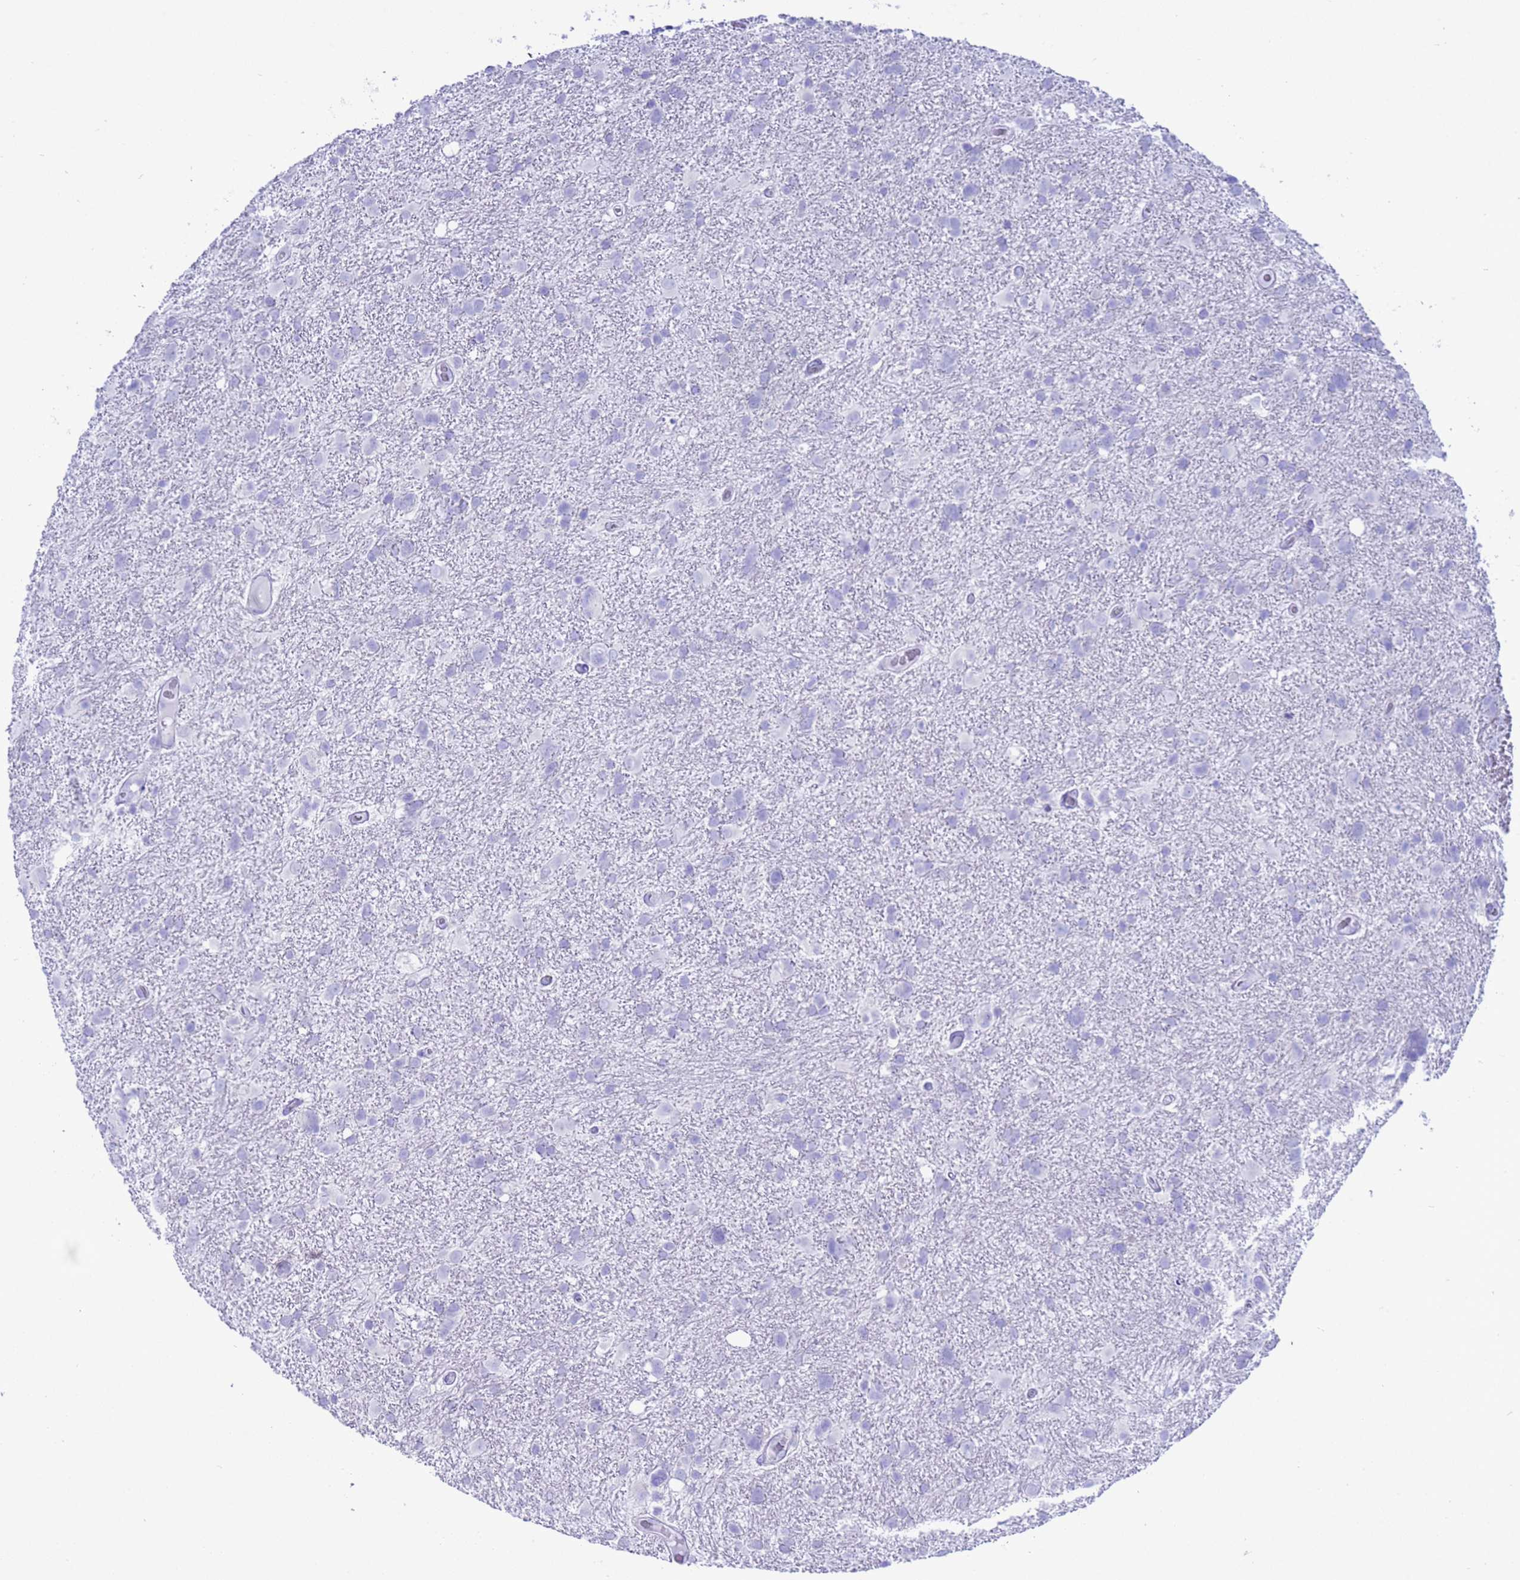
{"staining": {"intensity": "negative", "quantity": "none", "location": "none"}, "tissue": "glioma", "cell_type": "Tumor cells", "image_type": "cancer", "snomed": [{"axis": "morphology", "description": "Glioma, malignant, High grade"}, {"axis": "topography", "description": "Brain"}], "caption": "DAB (3,3'-diaminobenzidine) immunohistochemical staining of human glioma demonstrates no significant staining in tumor cells. (Immunohistochemistry, brightfield microscopy, high magnification).", "gene": "GSTM1", "patient": {"sex": "male", "age": 61}}